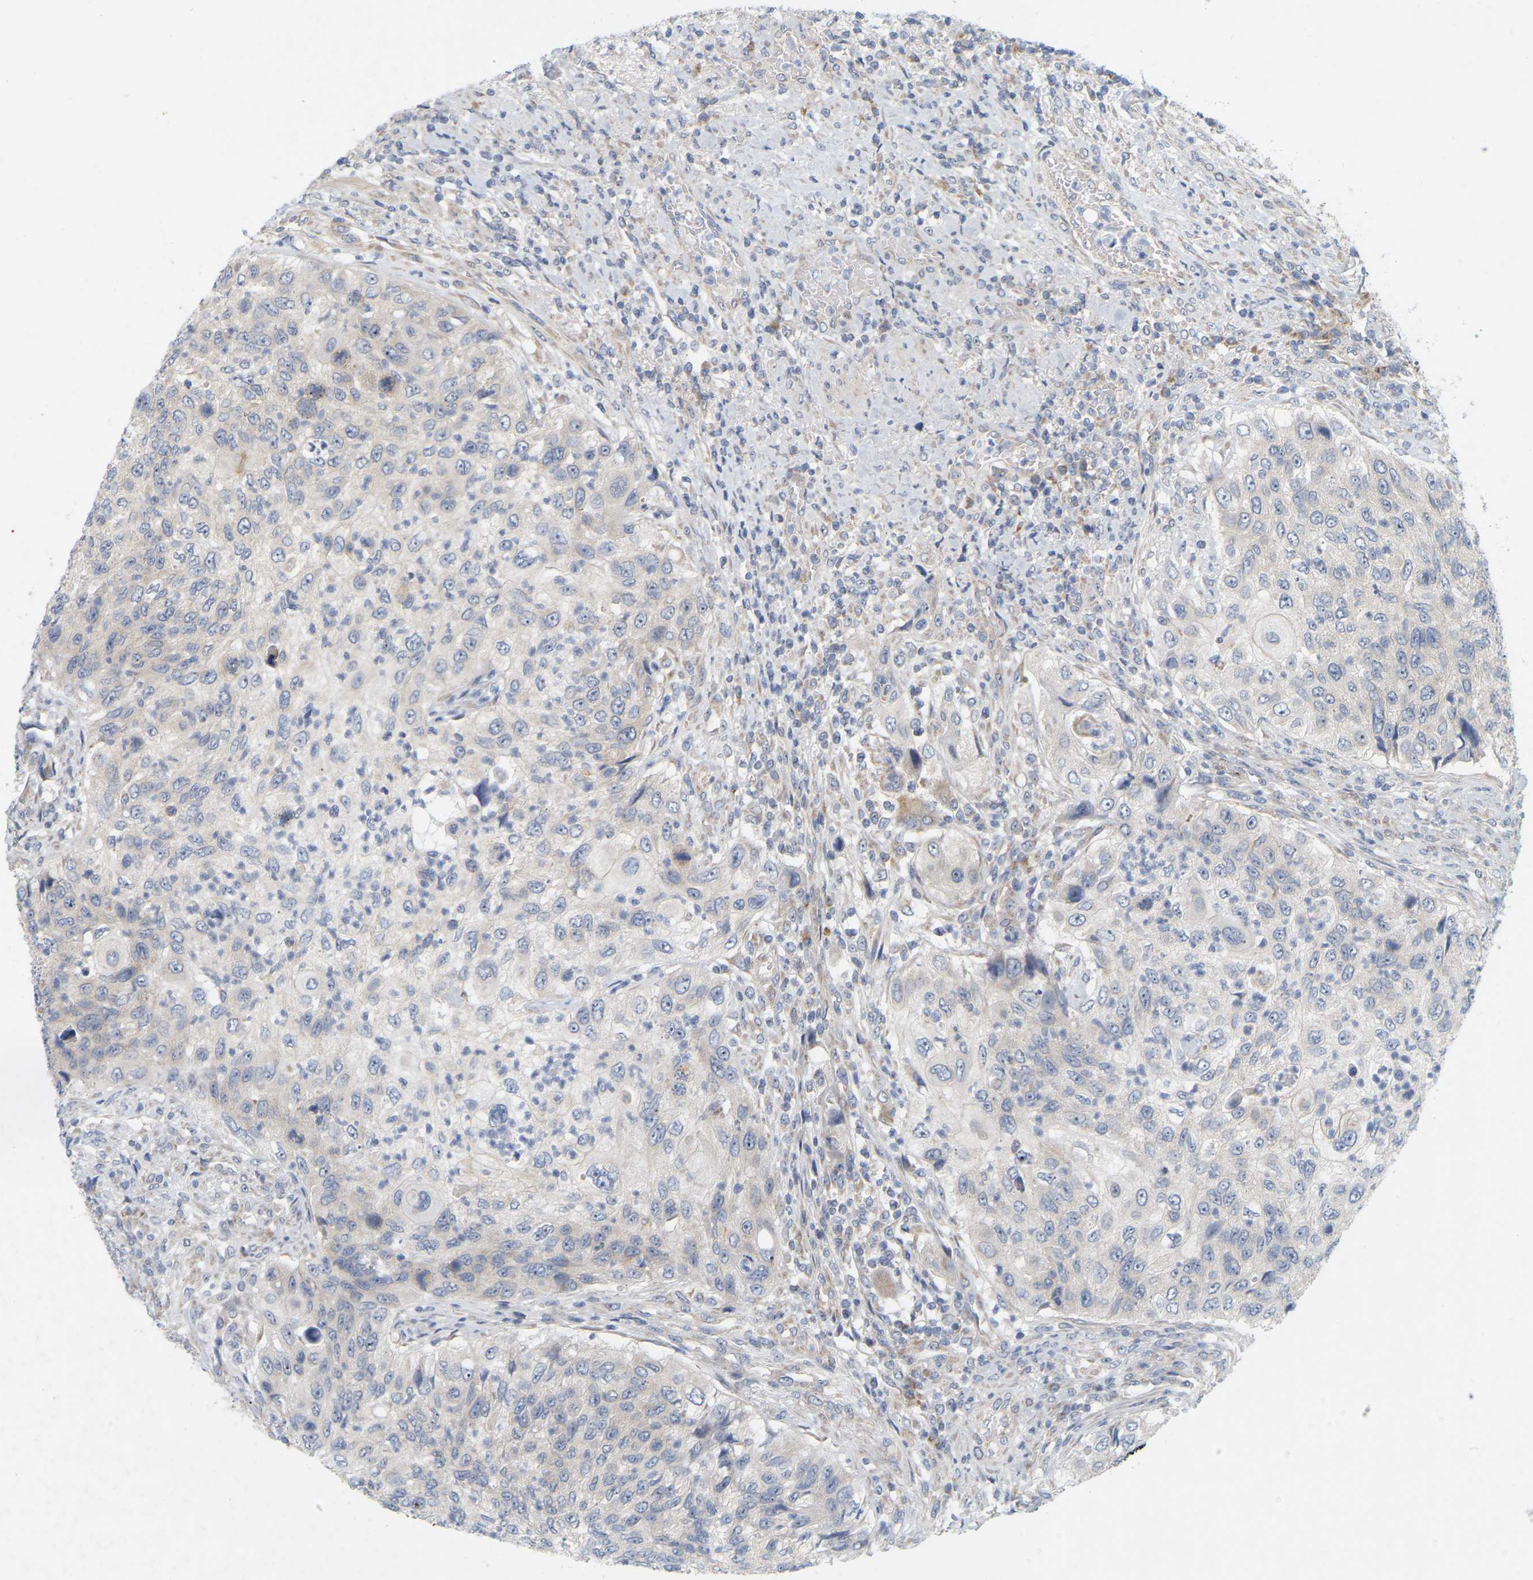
{"staining": {"intensity": "negative", "quantity": "none", "location": "none"}, "tissue": "urothelial cancer", "cell_type": "Tumor cells", "image_type": "cancer", "snomed": [{"axis": "morphology", "description": "Urothelial carcinoma, High grade"}, {"axis": "topography", "description": "Urinary bladder"}], "caption": "High-grade urothelial carcinoma was stained to show a protein in brown. There is no significant expression in tumor cells. (IHC, brightfield microscopy, high magnification).", "gene": "MINDY4", "patient": {"sex": "female", "age": 60}}